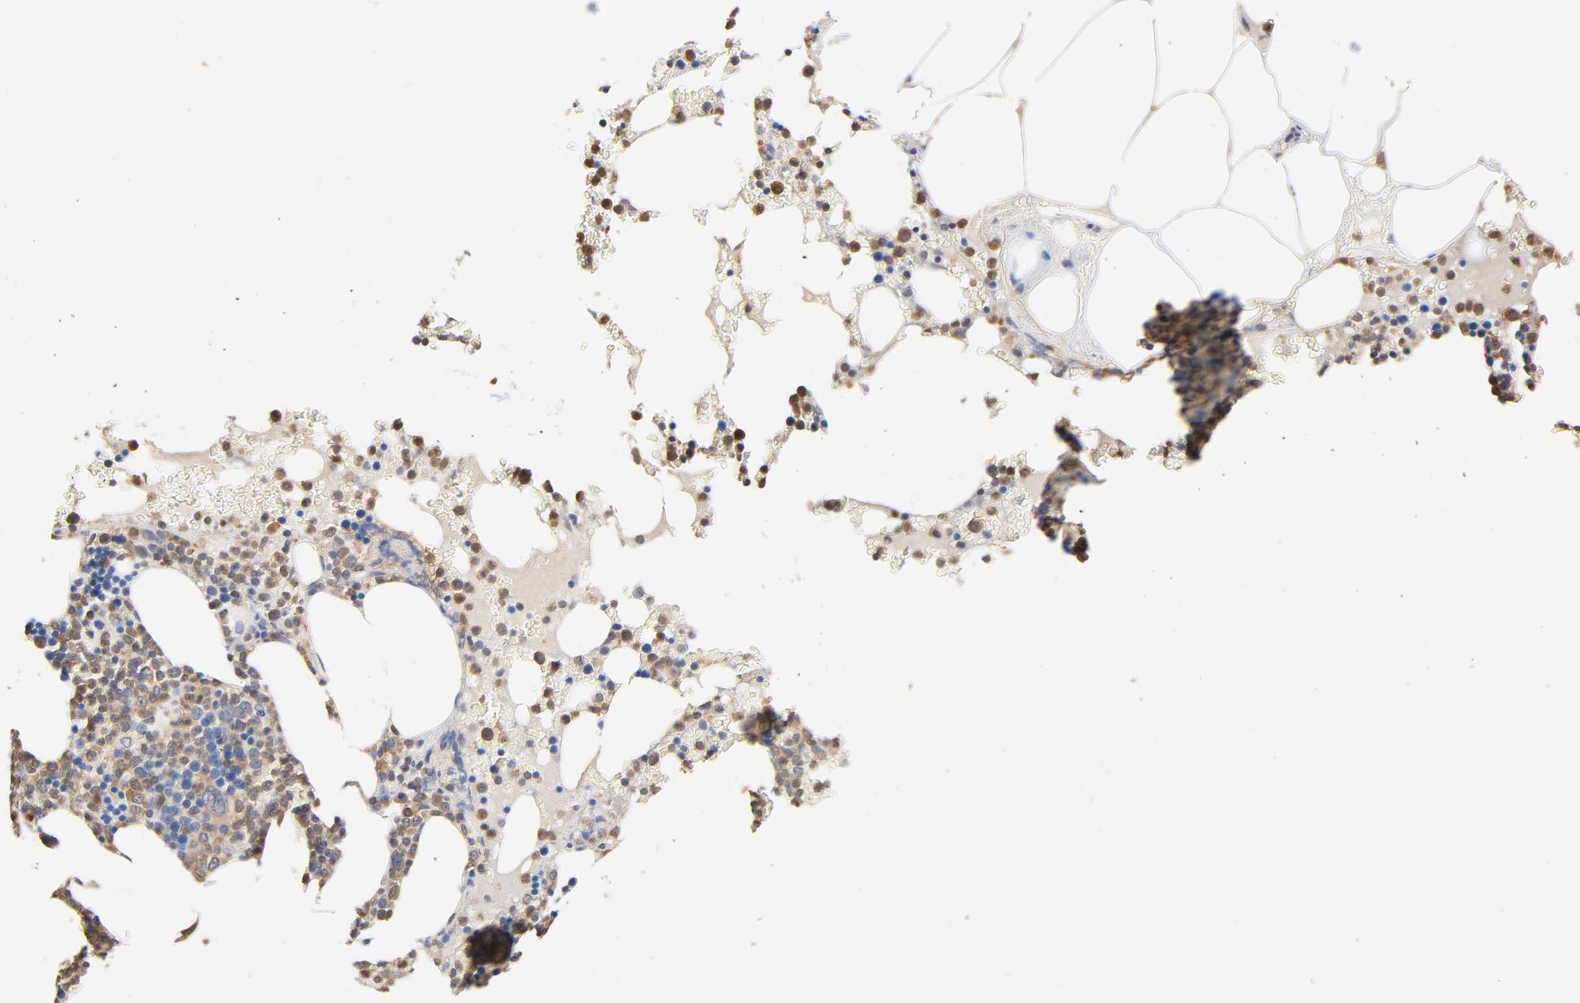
{"staining": {"intensity": "moderate", "quantity": "25%-75%", "location": "cytoplasmic/membranous"}, "tissue": "bone marrow", "cell_type": "Hematopoietic cells", "image_type": "normal", "snomed": [{"axis": "morphology", "description": "Normal tissue, NOS"}, {"axis": "topography", "description": "Bone marrow"}], "caption": "Bone marrow stained with a brown dye displays moderate cytoplasmic/membranous positive expression in approximately 25%-75% of hematopoietic cells.", "gene": "ALDOA", "patient": {"sex": "female", "age": 66}}